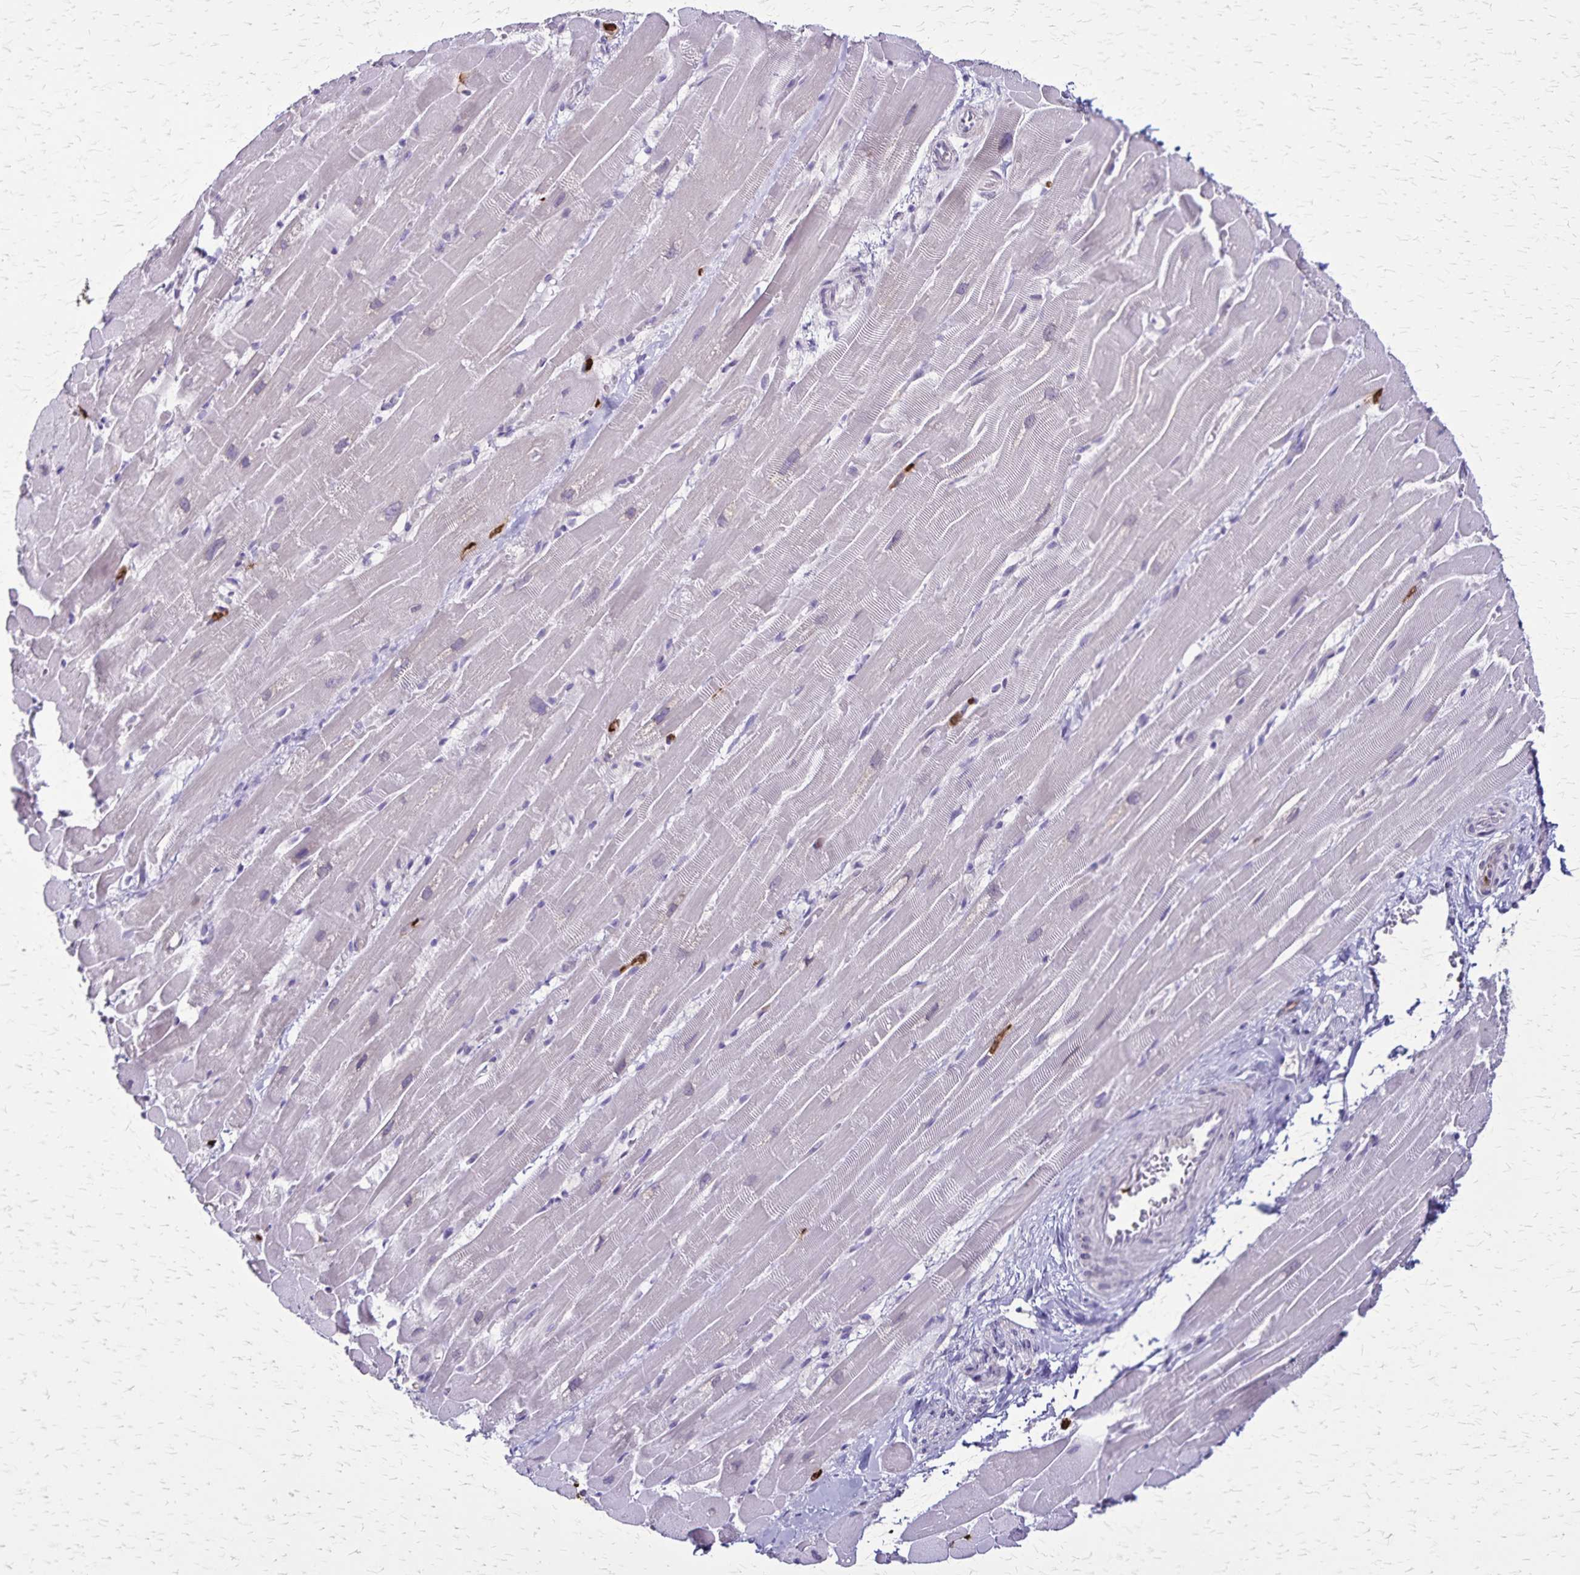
{"staining": {"intensity": "negative", "quantity": "none", "location": "none"}, "tissue": "heart muscle", "cell_type": "Cardiomyocytes", "image_type": "normal", "snomed": [{"axis": "morphology", "description": "Normal tissue, NOS"}, {"axis": "topography", "description": "Heart"}], "caption": "A high-resolution histopathology image shows immunohistochemistry staining of benign heart muscle, which exhibits no significant expression in cardiomyocytes. (Brightfield microscopy of DAB IHC at high magnification).", "gene": "ULBP3", "patient": {"sex": "male", "age": 37}}